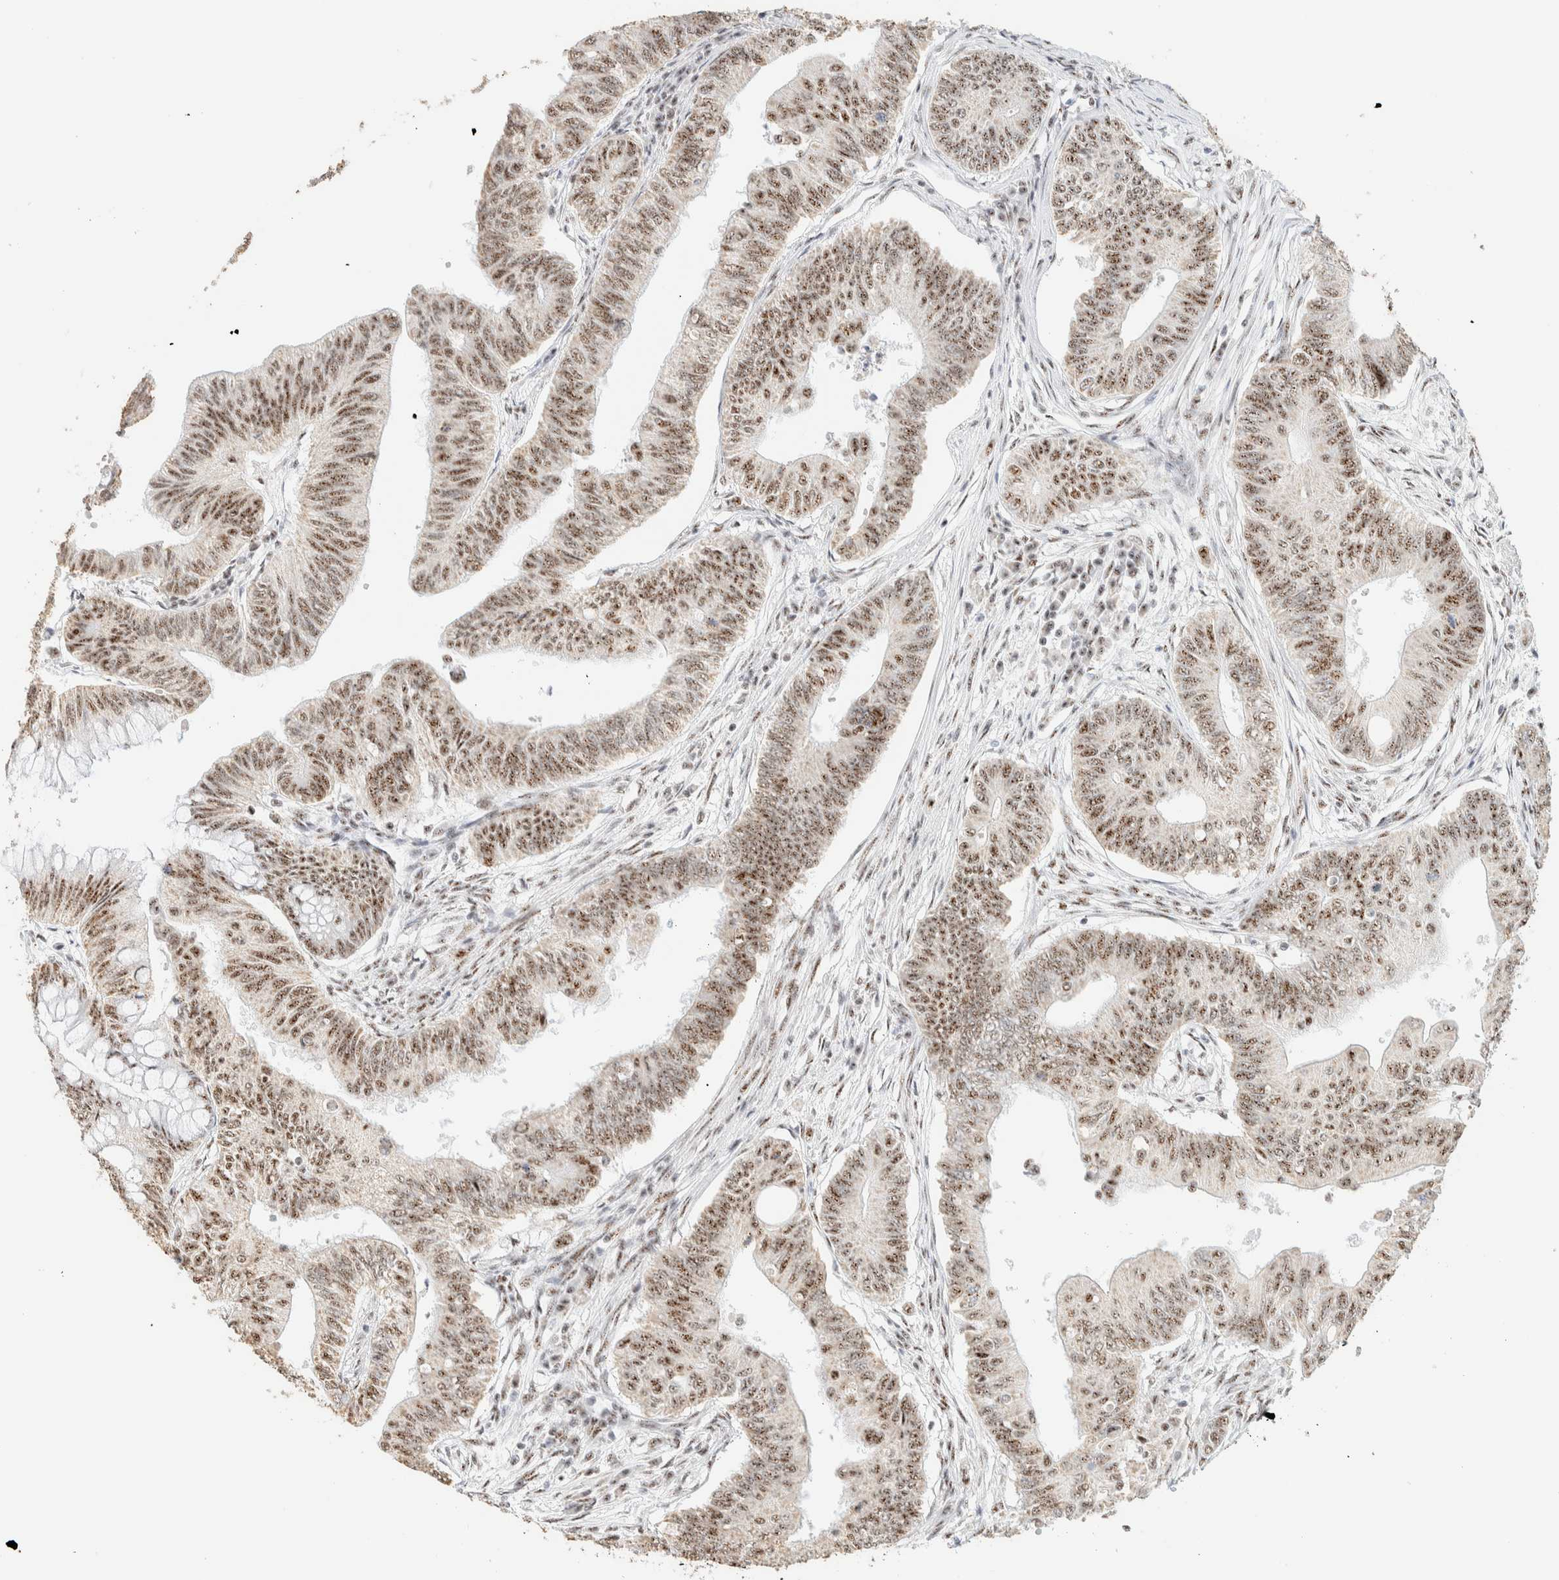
{"staining": {"intensity": "moderate", "quantity": ">75%", "location": "nuclear"}, "tissue": "colorectal cancer", "cell_type": "Tumor cells", "image_type": "cancer", "snomed": [{"axis": "morphology", "description": "Adenoma, NOS"}, {"axis": "morphology", "description": "Adenocarcinoma, NOS"}, {"axis": "topography", "description": "Colon"}], "caption": "Moderate nuclear protein expression is appreciated in about >75% of tumor cells in adenocarcinoma (colorectal). The protein of interest is stained brown, and the nuclei are stained in blue (DAB IHC with brightfield microscopy, high magnification).", "gene": "SON", "patient": {"sex": "male", "age": 79}}